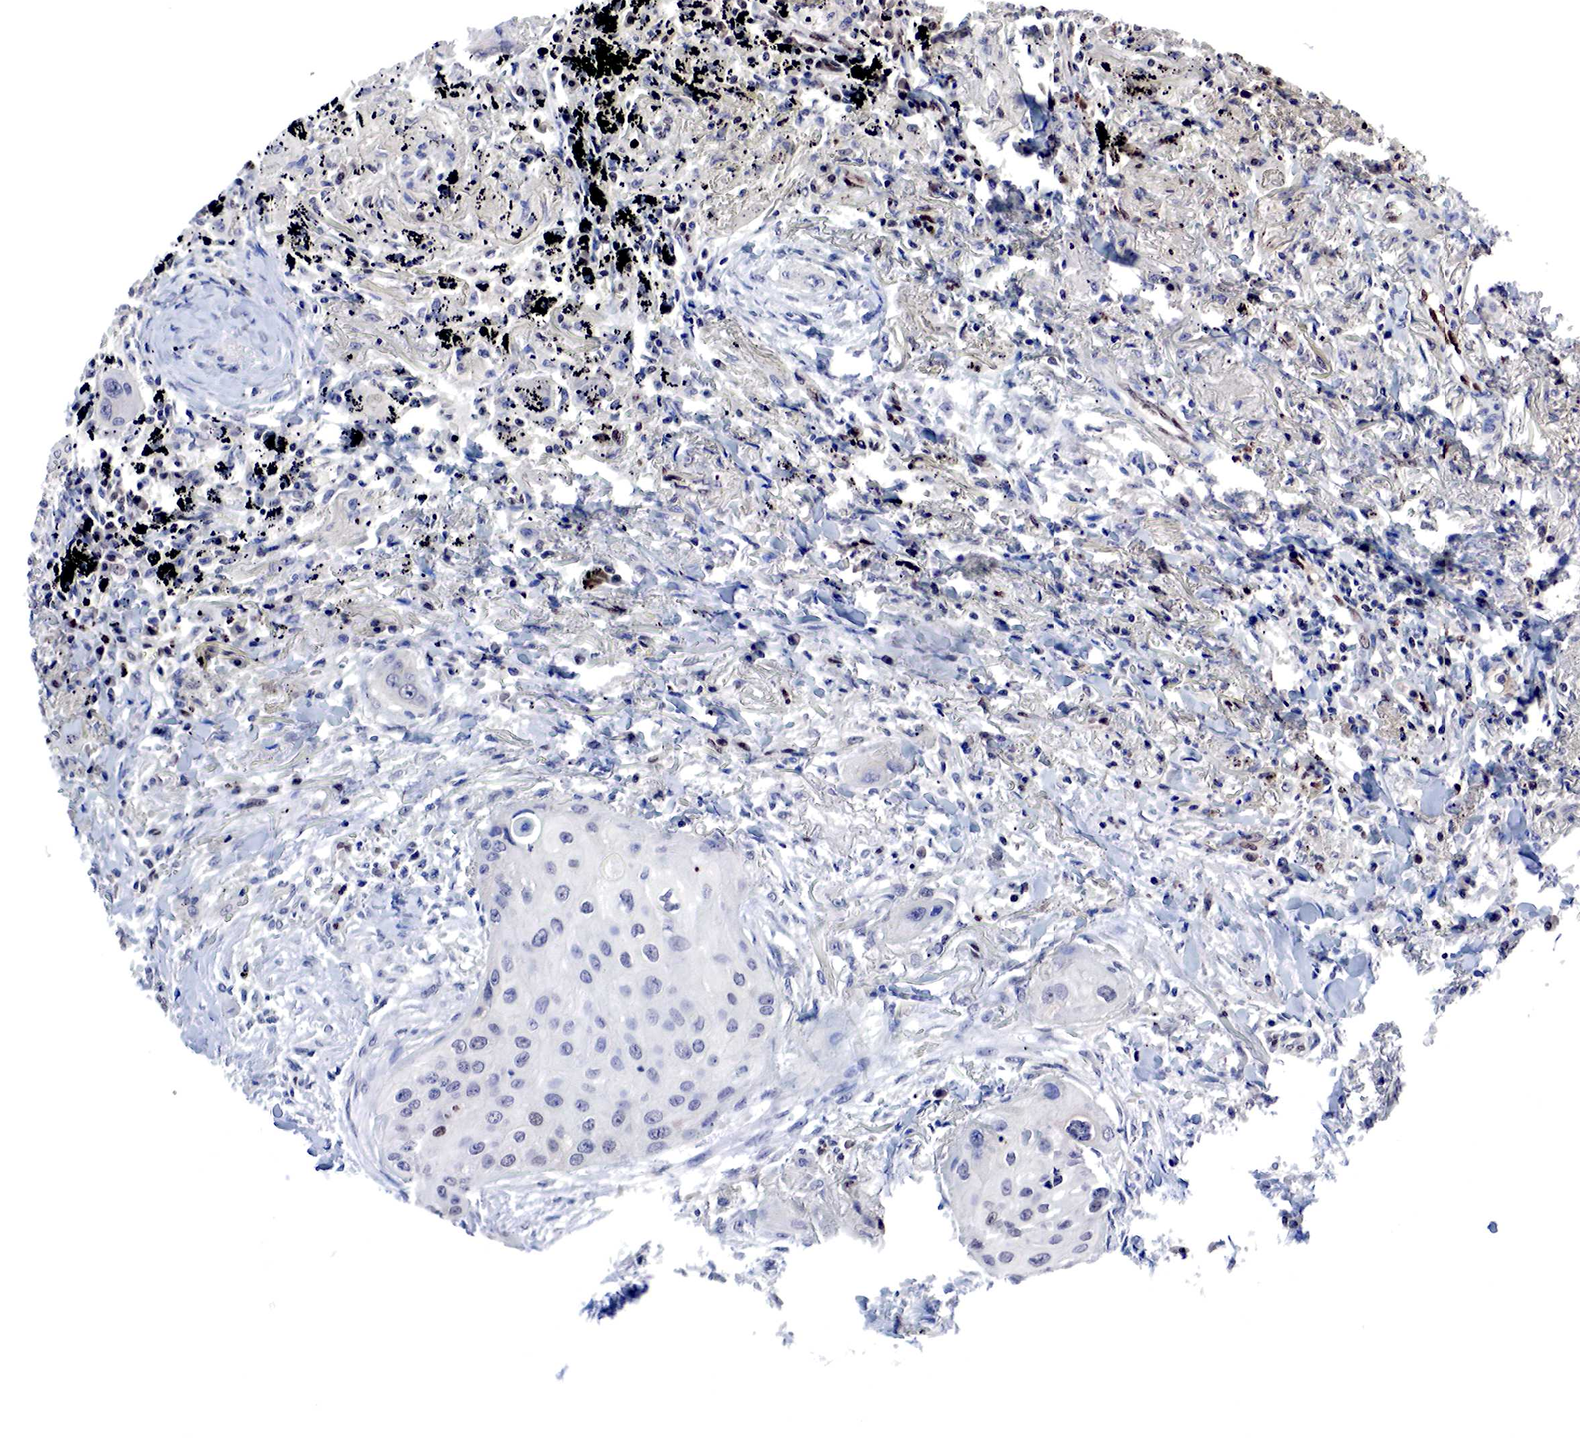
{"staining": {"intensity": "negative", "quantity": "none", "location": "none"}, "tissue": "lung cancer", "cell_type": "Tumor cells", "image_type": "cancer", "snomed": [{"axis": "morphology", "description": "Squamous cell carcinoma, NOS"}, {"axis": "topography", "description": "Lung"}], "caption": "This is an IHC micrograph of lung cancer (squamous cell carcinoma). There is no staining in tumor cells.", "gene": "DACH2", "patient": {"sex": "male", "age": 71}}